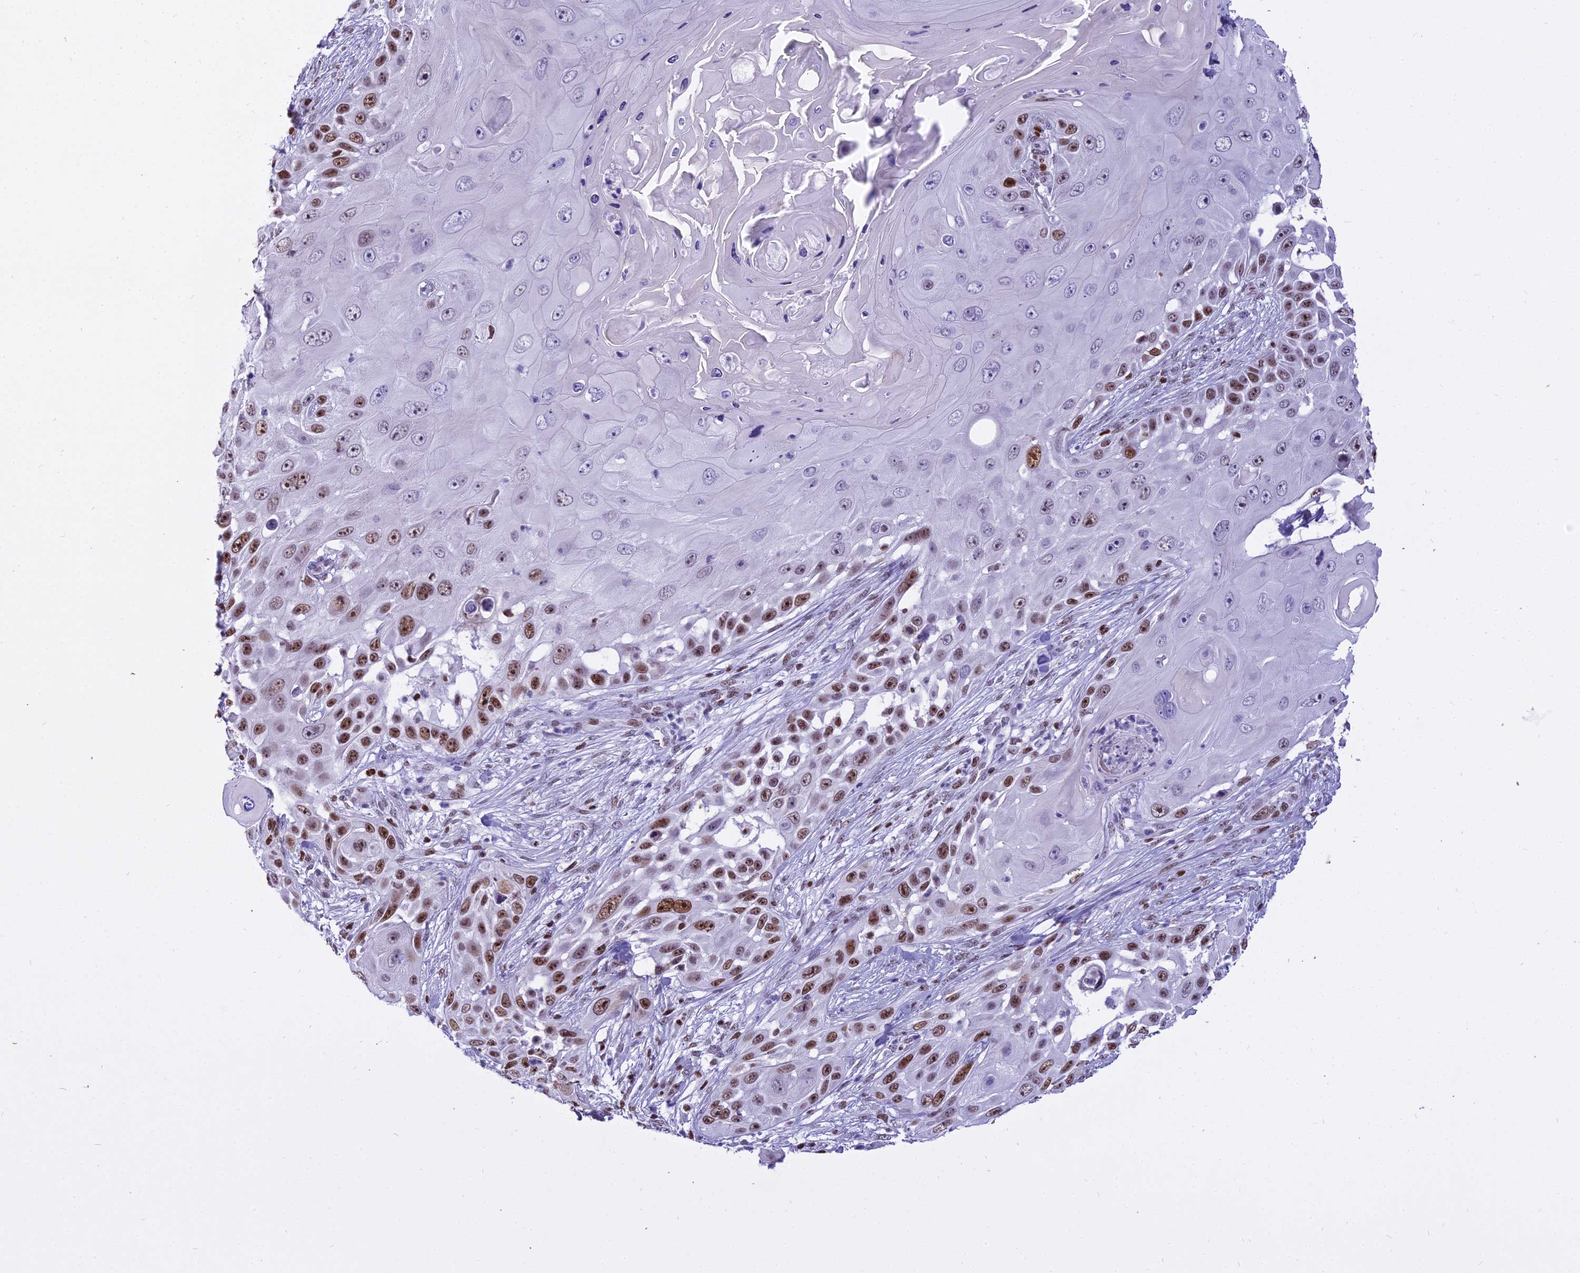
{"staining": {"intensity": "strong", "quantity": "25%-75%", "location": "nuclear"}, "tissue": "skin cancer", "cell_type": "Tumor cells", "image_type": "cancer", "snomed": [{"axis": "morphology", "description": "Squamous cell carcinoma, NOS"}, {"axis": "topography", "description": "Skin"}], "caption": "Squamous cell carcinoma (skin) stained with a protein marker shows strong staining in tumor cells.", "gene": "PARP1", "patient": {"sex": "female", "age": 44}}